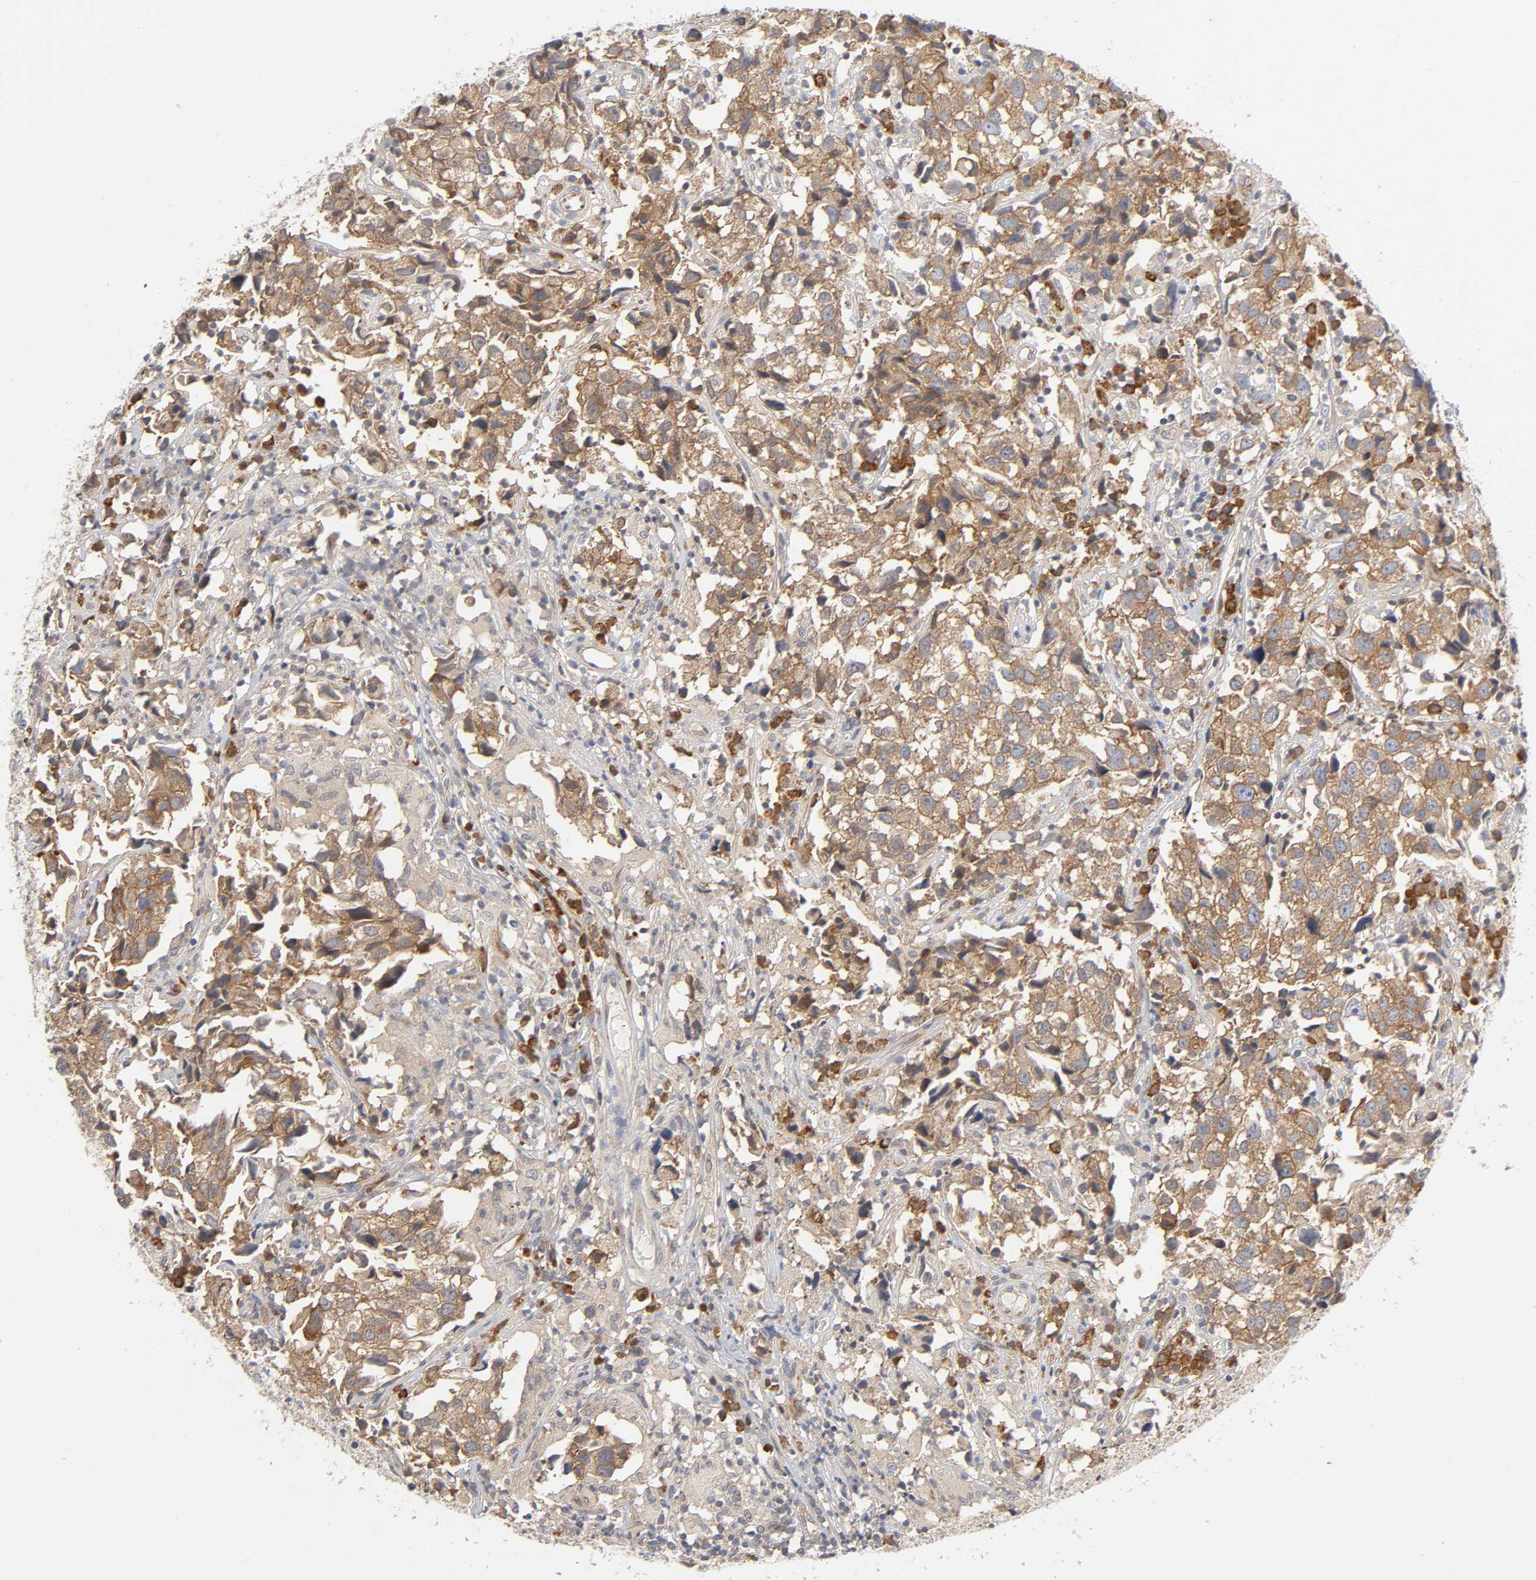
{"staining": {"intensity": "weak", "quantity": ">75%", "location": "cytoplasmic/membranous"}, "tissue": "urothelial cancer", "cell_type": "Tumor cells", "image_type": "cancer", "snomed": [{"axis": "morphology", "description": "Urothelial carcinoma, High grade"}, {"axis": "topography", "description": "Urinary bladder"}], "caption": "Immunohistochemistry image of neoplastic tissue: human urothelial cancer stained using IHC exhibits low levels of weak protein expression localized specifically in the cytoplasmic/membranous of tumor cells, appearing as a cytoplasmic/membranous brown color.", "gene": "SCHIP1", "patient": {"sex": "female", "age": 75}}